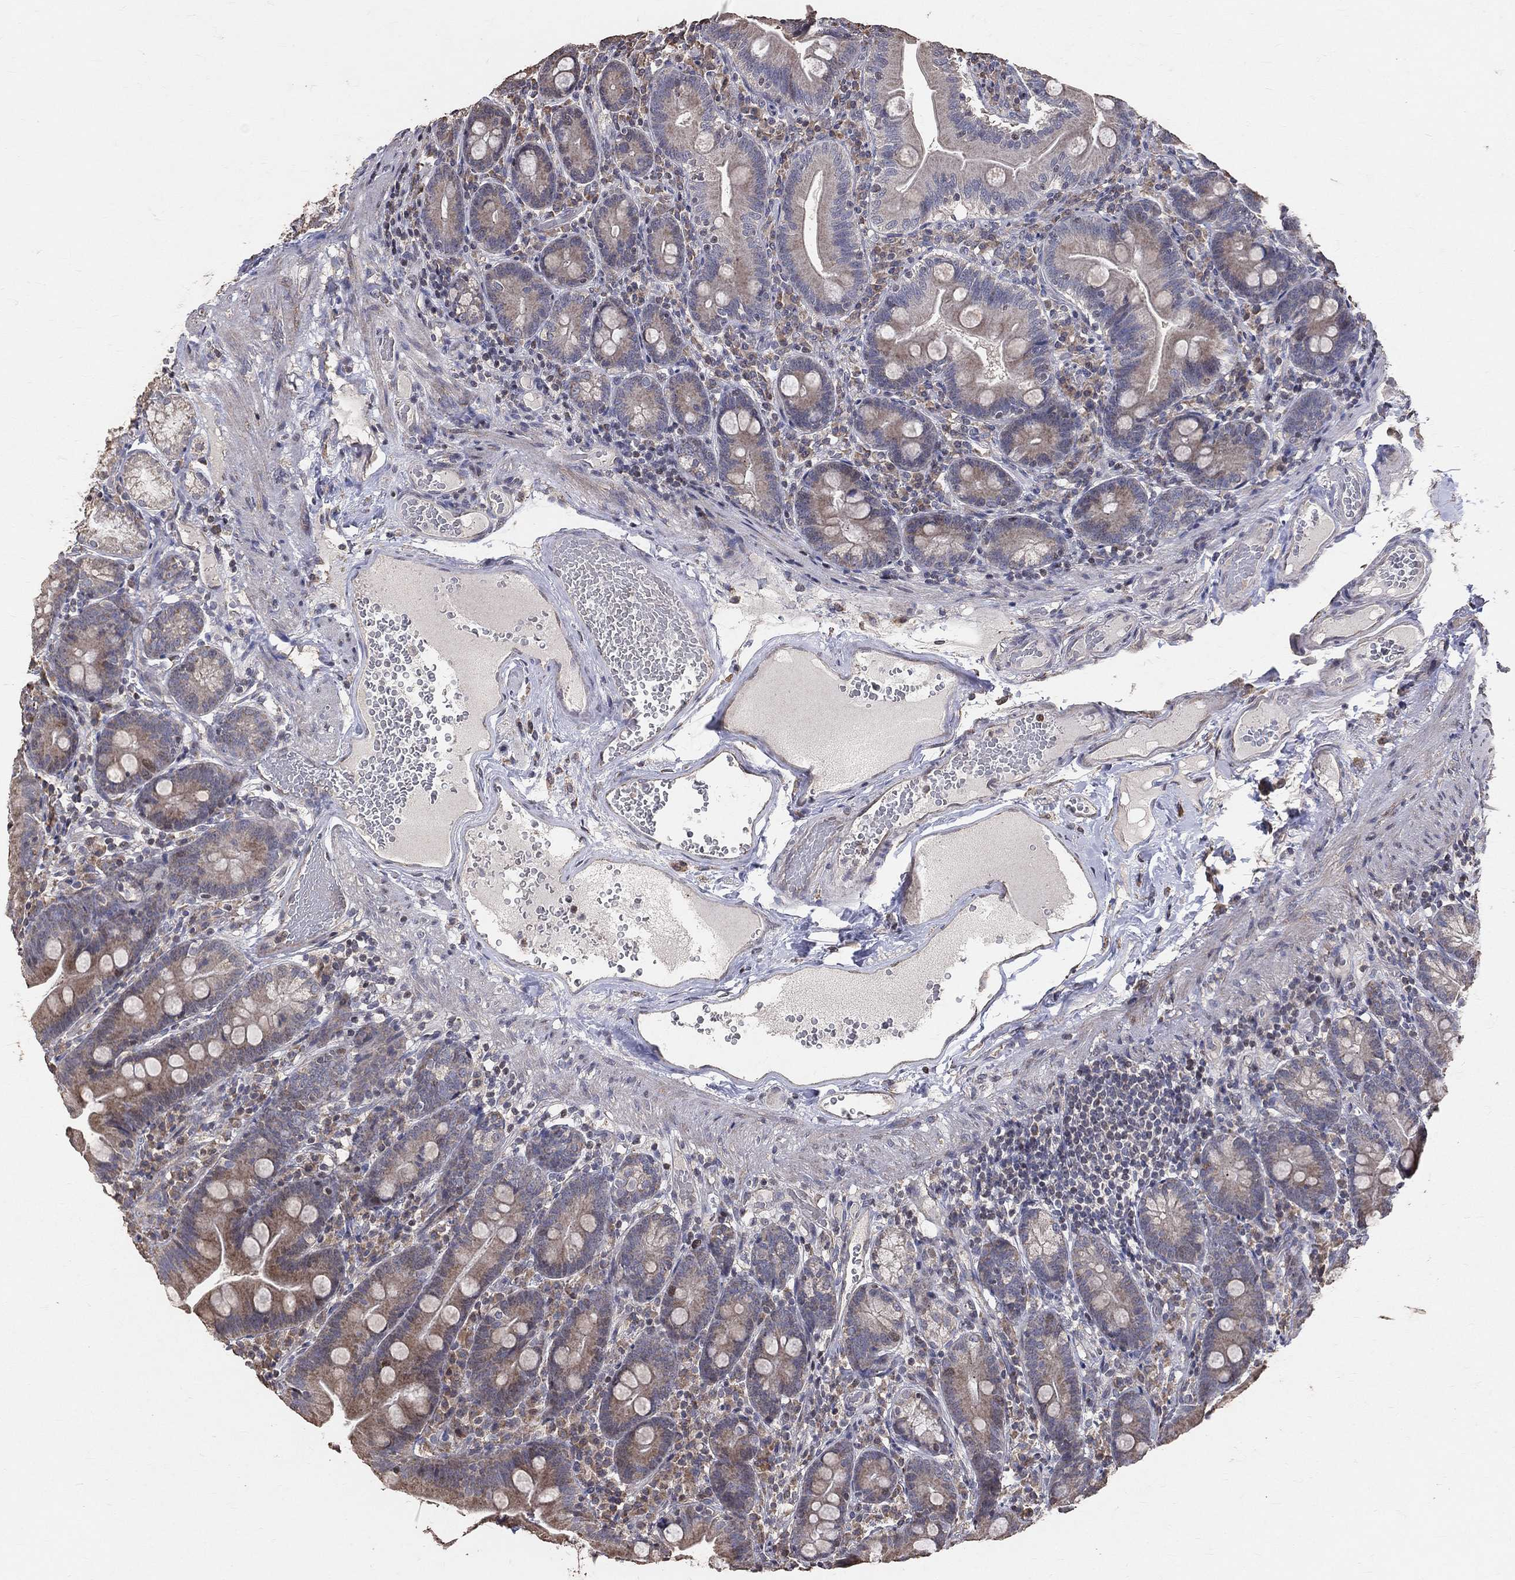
{"staining": {"intensity": "moderate", "quantity": "<25%", "location": "cytoplasmic/membranous"}, "tissue": "duodenum", "cell_type": "Glandular cells", "image_type": "normal", "snomed": [{"axis": "morphology", "description": "Normal tissue, NOS"}, {"axis": "topography", "description": "Duodenum"}], "caption": "This photomicrograph demonstrates immunohistochemistry (IHC) staining of benign duodenum, with low moderate cytoplasmic/membranous positivity in about <25% of glandular cells.", "gene": "LY6K", "patient": {"sex": "female", "age": 67}}